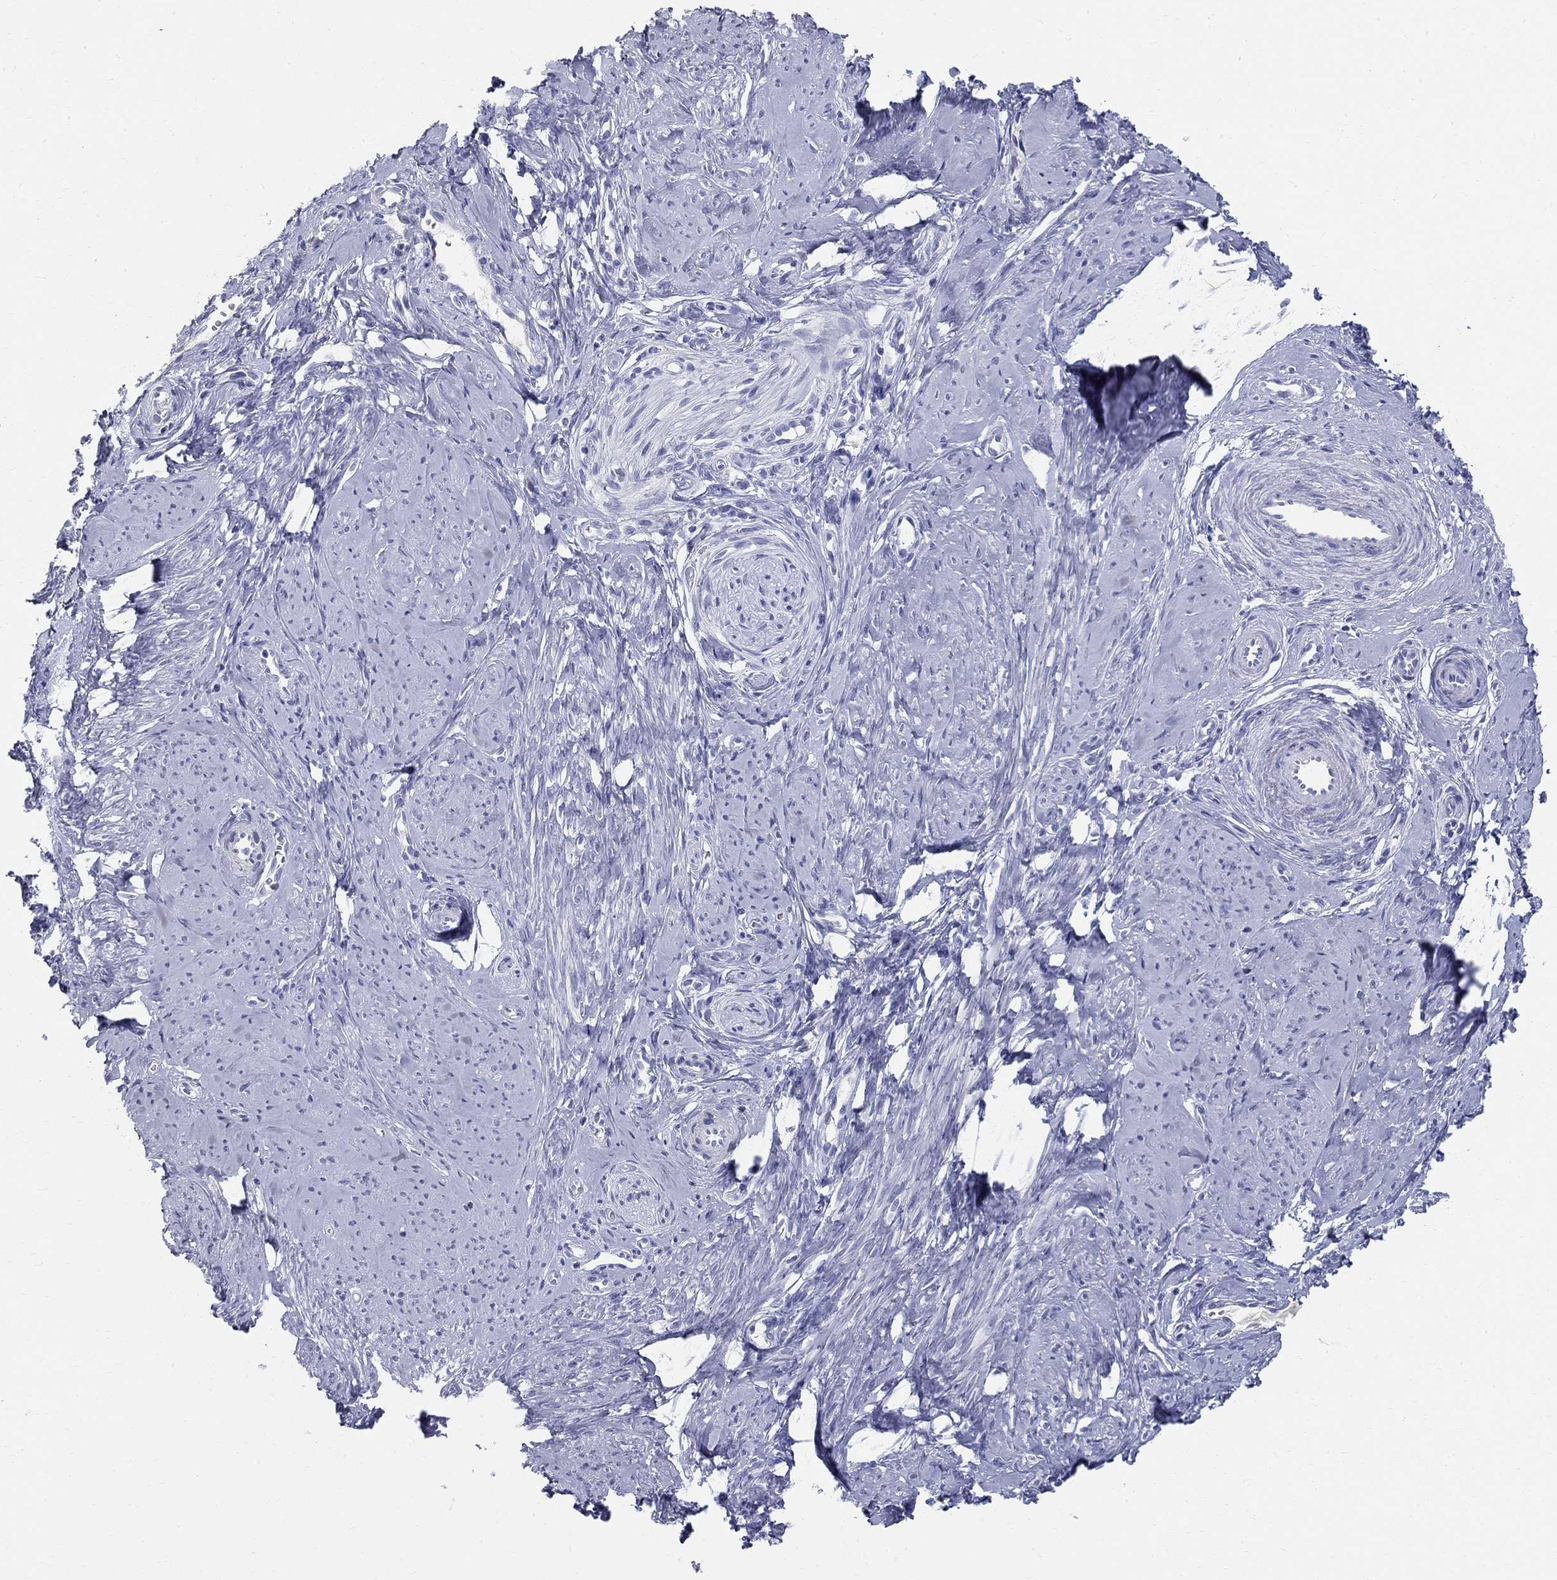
{"staining": {"intensity": "negative", "quantity": "none", "location": "none"}, "tissue": "smooth muscle", "cell_type": "Smooth muscle cells", "image_type": "normal", "snomed": [{"axis": "morphology", "description": "Normal tissue, NOS"}, {"axis": "topography", "description": "Smooth muscle"}], "caption": "An image of smooth muscle stained for a protein shows no brown staining in smooth muscle cells. The staining was performed using DAB (3,3'-diaminobenzidine) to visualize the protein expression in brown, while the nuclei were stained in blue with hematoxylin (Magnification: 20x).", "gene": "PHOX2B", "patient": {"sex": "female", "age": 48}}